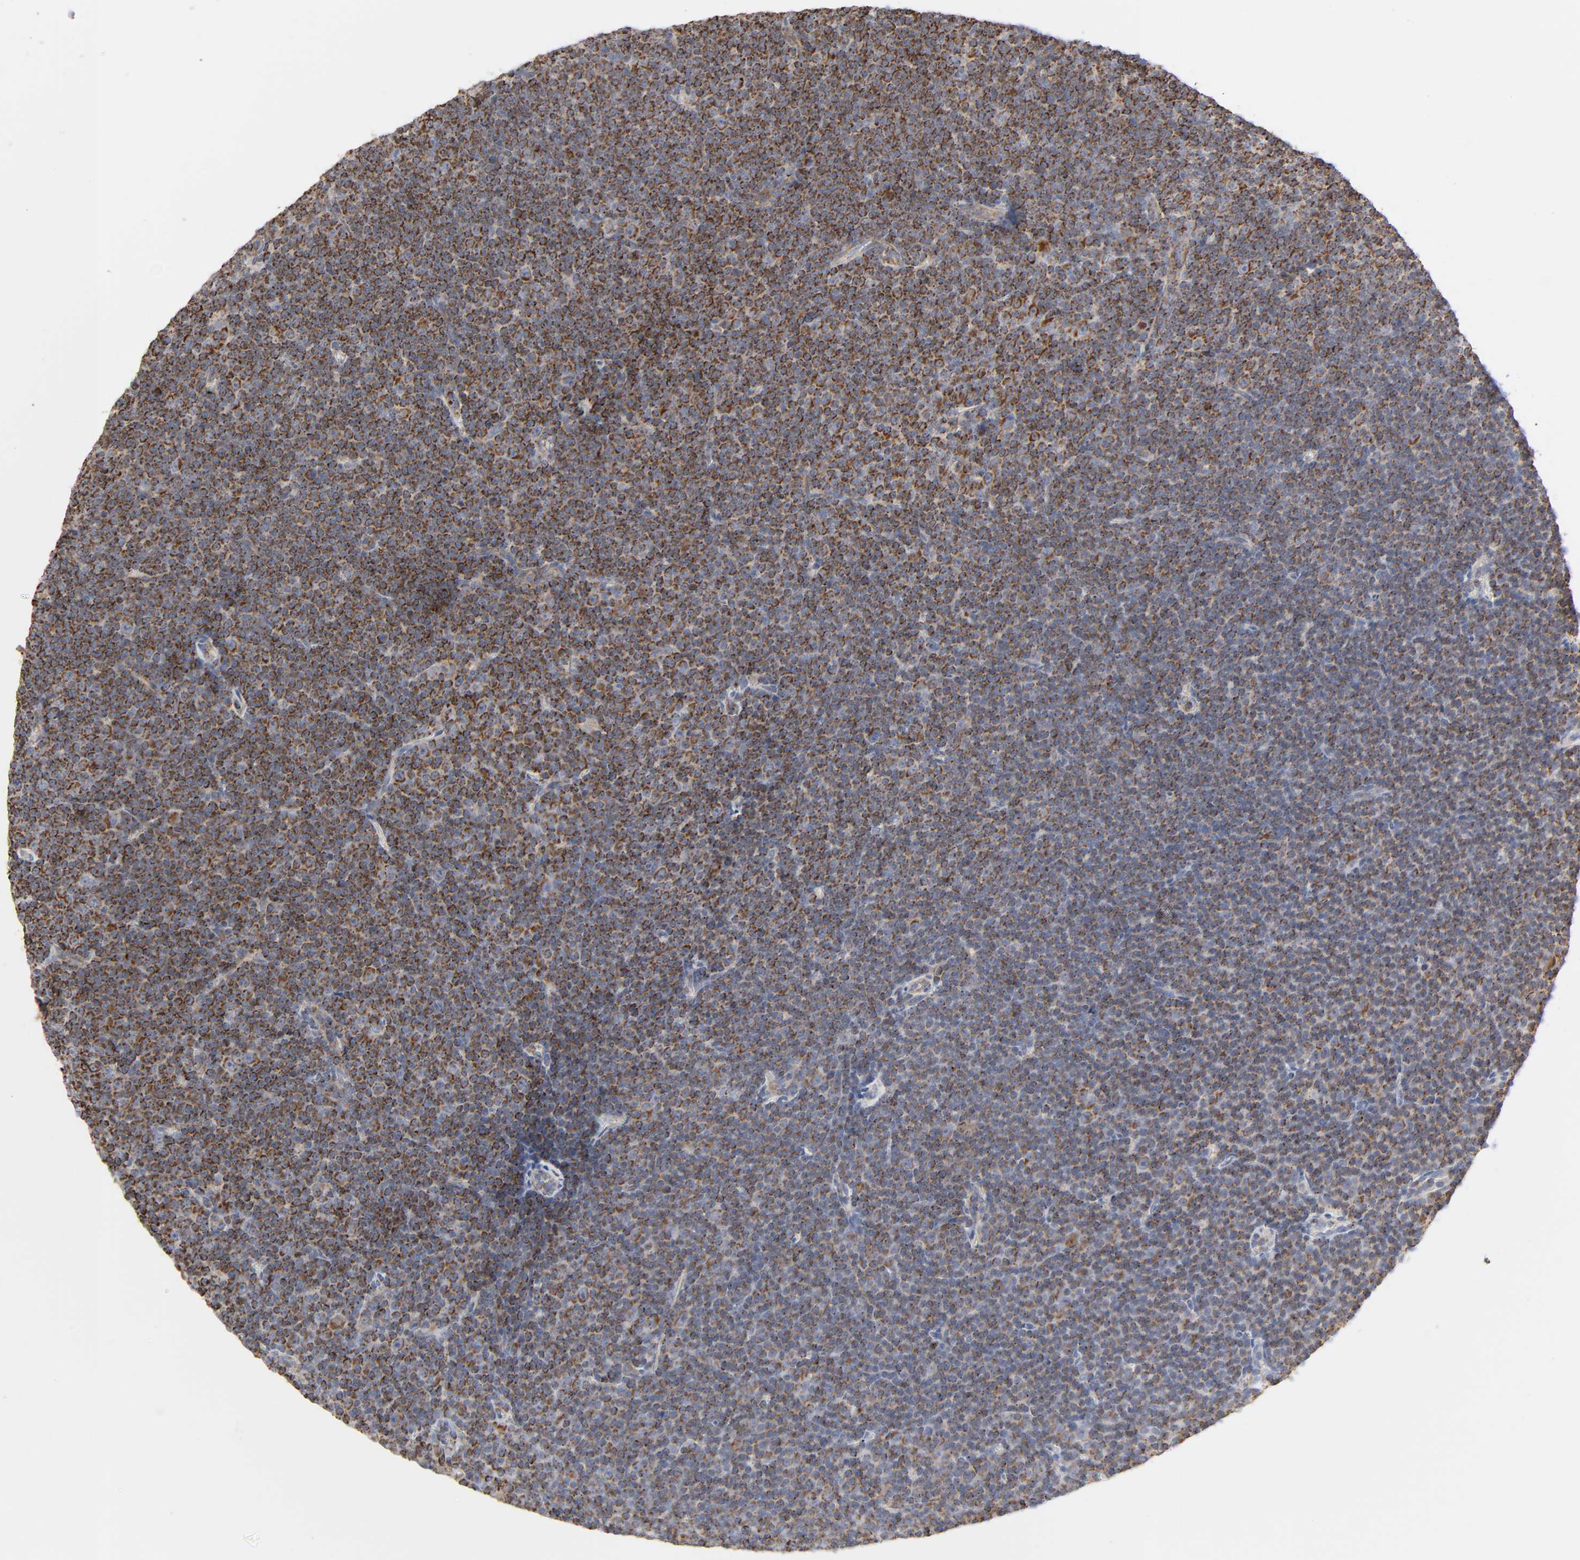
{"staining": {"intensity": "strong", "quantity": ">75%", "location": "cytoplasmic/membranous"}, "tissue": "lymphoma", "cell_type": "Tumor cells", "image_type": "cancer", "snomed": [{"axis": "morphology", "description": "Malignant lymphoma, non-Hodgkin's type, Low grade"}, {"axis": "topography", "description": "Lymph node"}], "caption": "Lymphoma tissue exhibits strong cytoplasmic/membranous positivity in about >75% of tumor cells", "gene": "SYT16", "patient": {"sex": "female", "age": 67}}